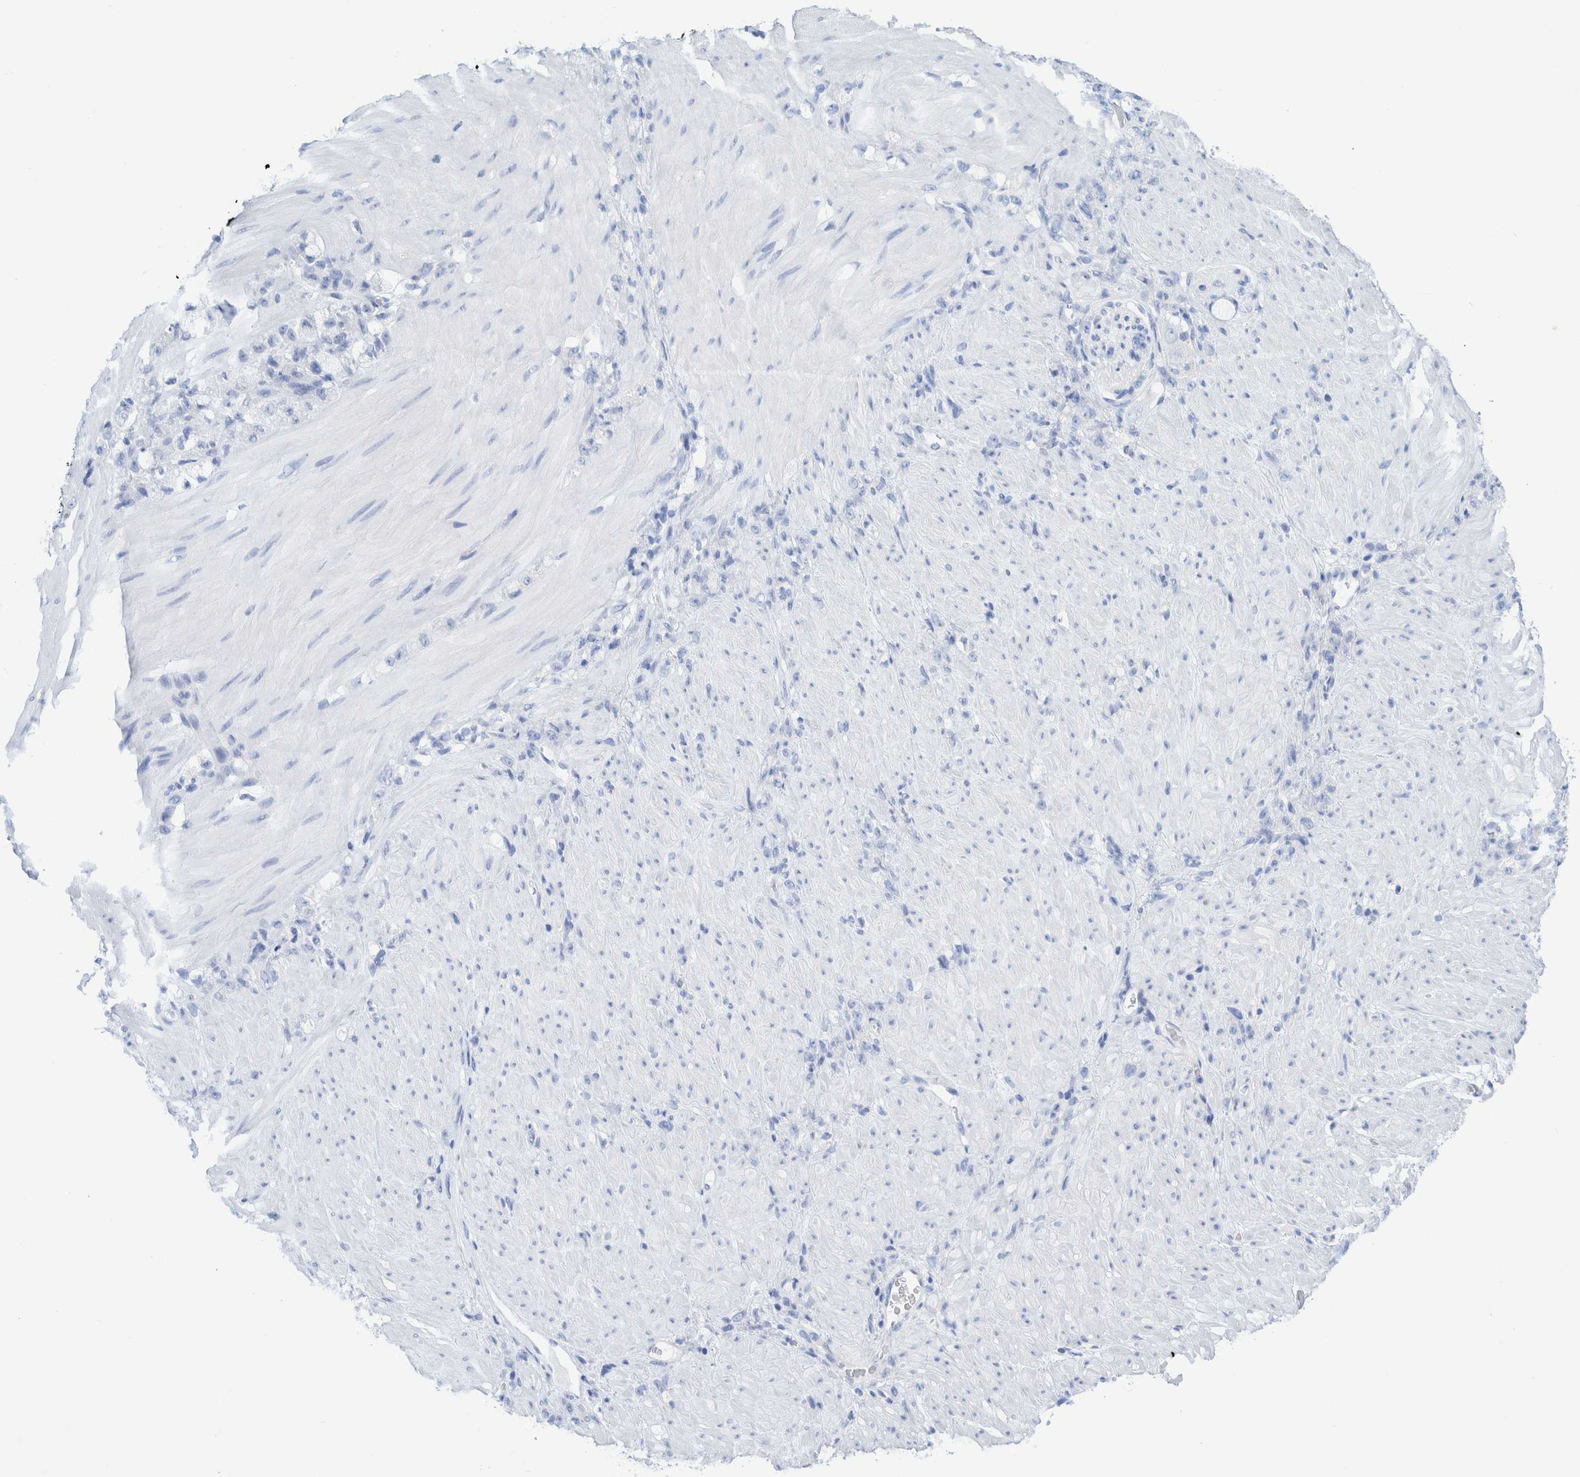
{"staining": {"intensity": "negative", "quantity": "none", "location": "none"}, "tissue": "stomach cancer", "cell_type": "Tumor cells", "image_type": "cancer", "snomed": [{"axis": "morphology", "description": "Normal tissue, NOS"}, {"axis": "morphology", "description": "Adenocarcinoma, NOS"}, {"axis": "topography", "description": "Stomach"}], "caption": "IHC photomicrograph of neoplastic tissue: adenocarcinoma (stomach) stained with DAB (3,3'-diaminobenzidine) displays no significant protein staining in tumor cells.", "gene": "PERP", "patient": {"sex": "male", "age": 82}}